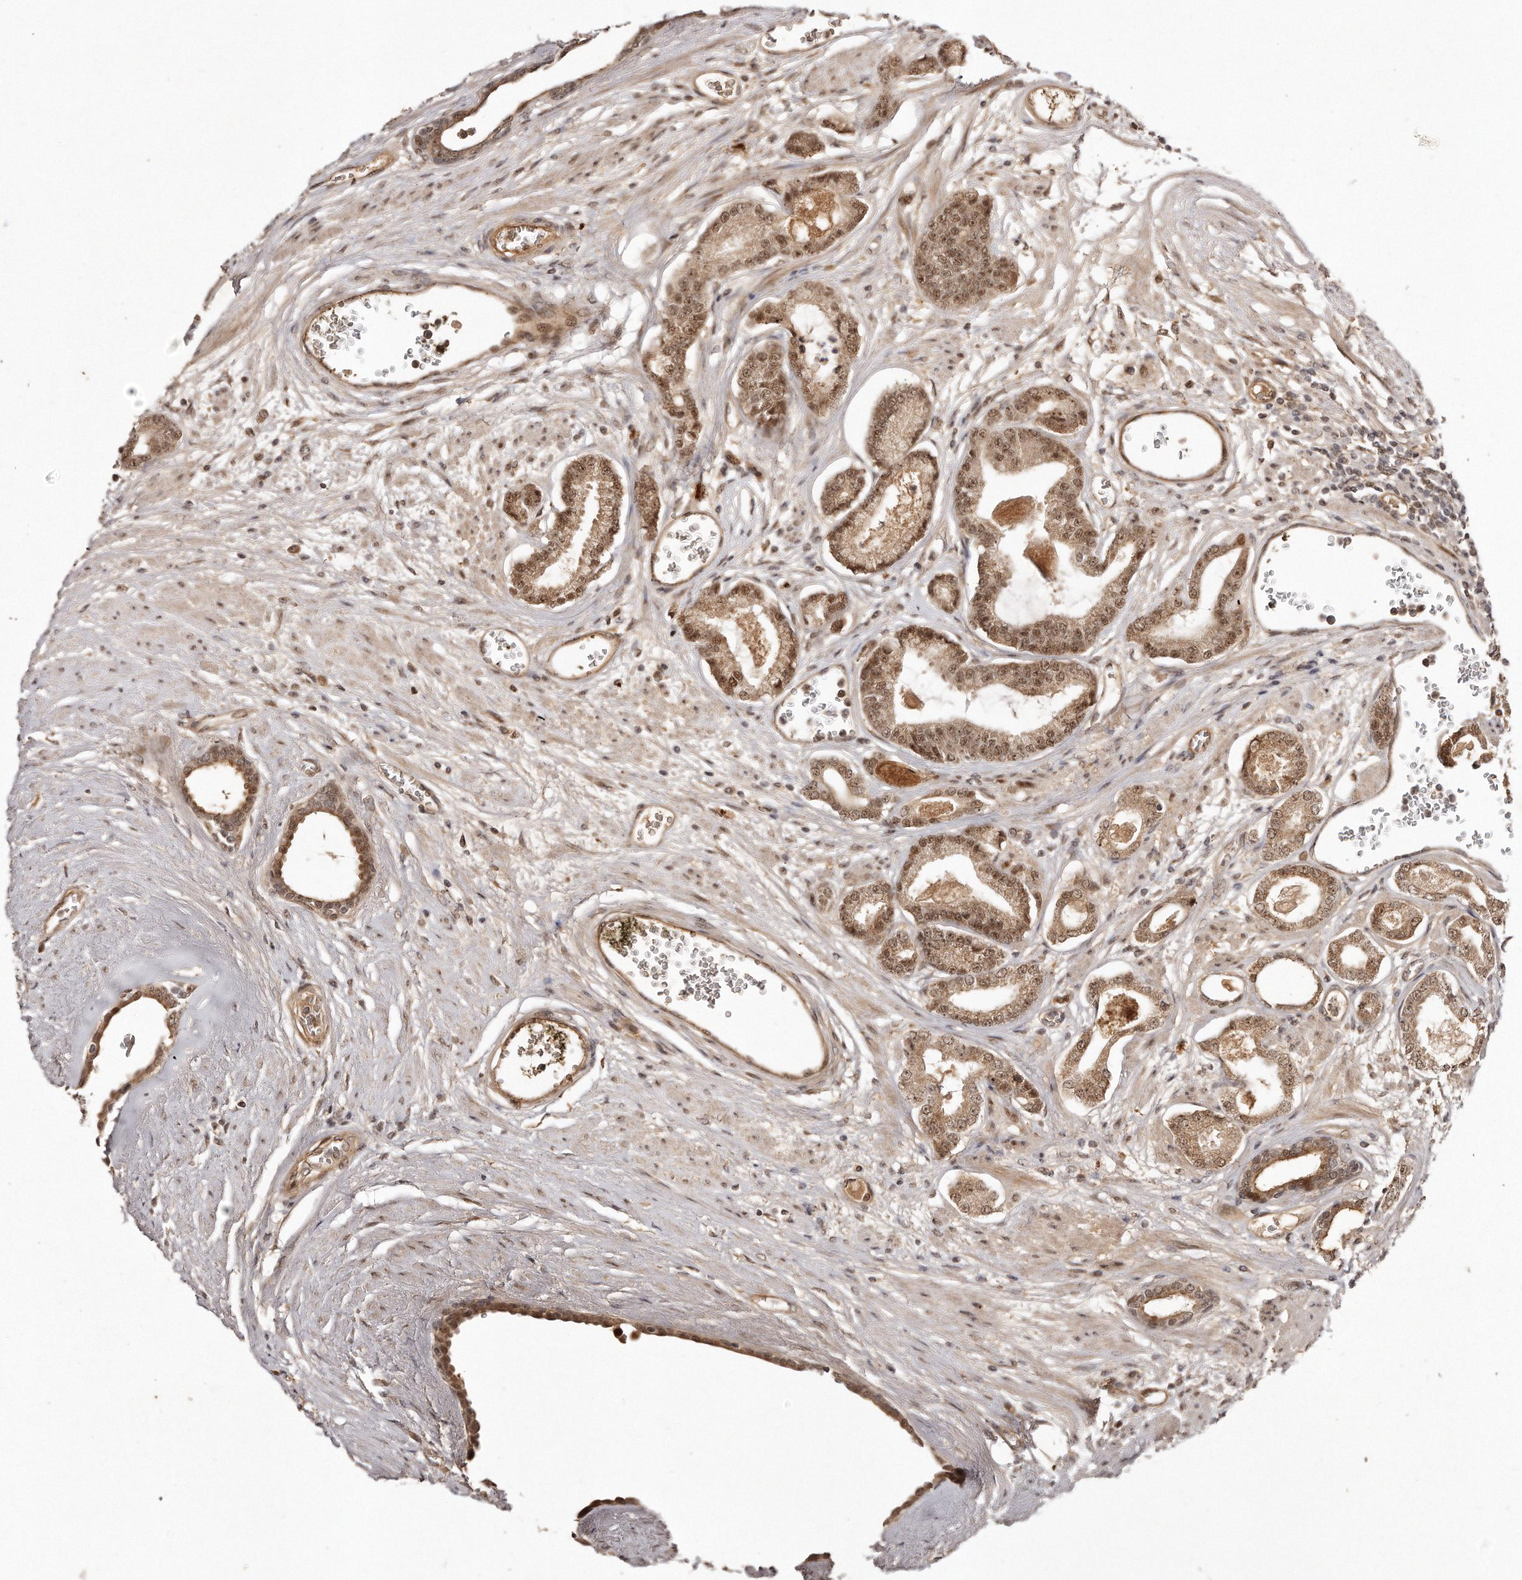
{"staining": {"intensity": "moderate", "quantity": ">75%", "location": "cytoplasmic/membranous,nuclear"}, "tissue": "prostate cancer", "cell_type": "Tumor cells", "image_type": "cancer", "snomed": [{"axis": "morphology", "description": "Adenocarcinoma, Low grade"}, {"axis": "topography", "description": "Prostate"}], "caption": "Prostate adenocarcinoma (low-grade) tissue shows moderate cytoplasmic/membranous and nuclear expression in about >75% of tumor cells, visualized by immunohistochemistry. The staining was performed using DAB (3,3'-diaminobenzidine) to visualize the protein expression in brown, while the nuclei were stained in blue with hematoxylin (Magnification: 20x).", "gene": "SOX4", "patient": {"sex": "male", "age": 60}}